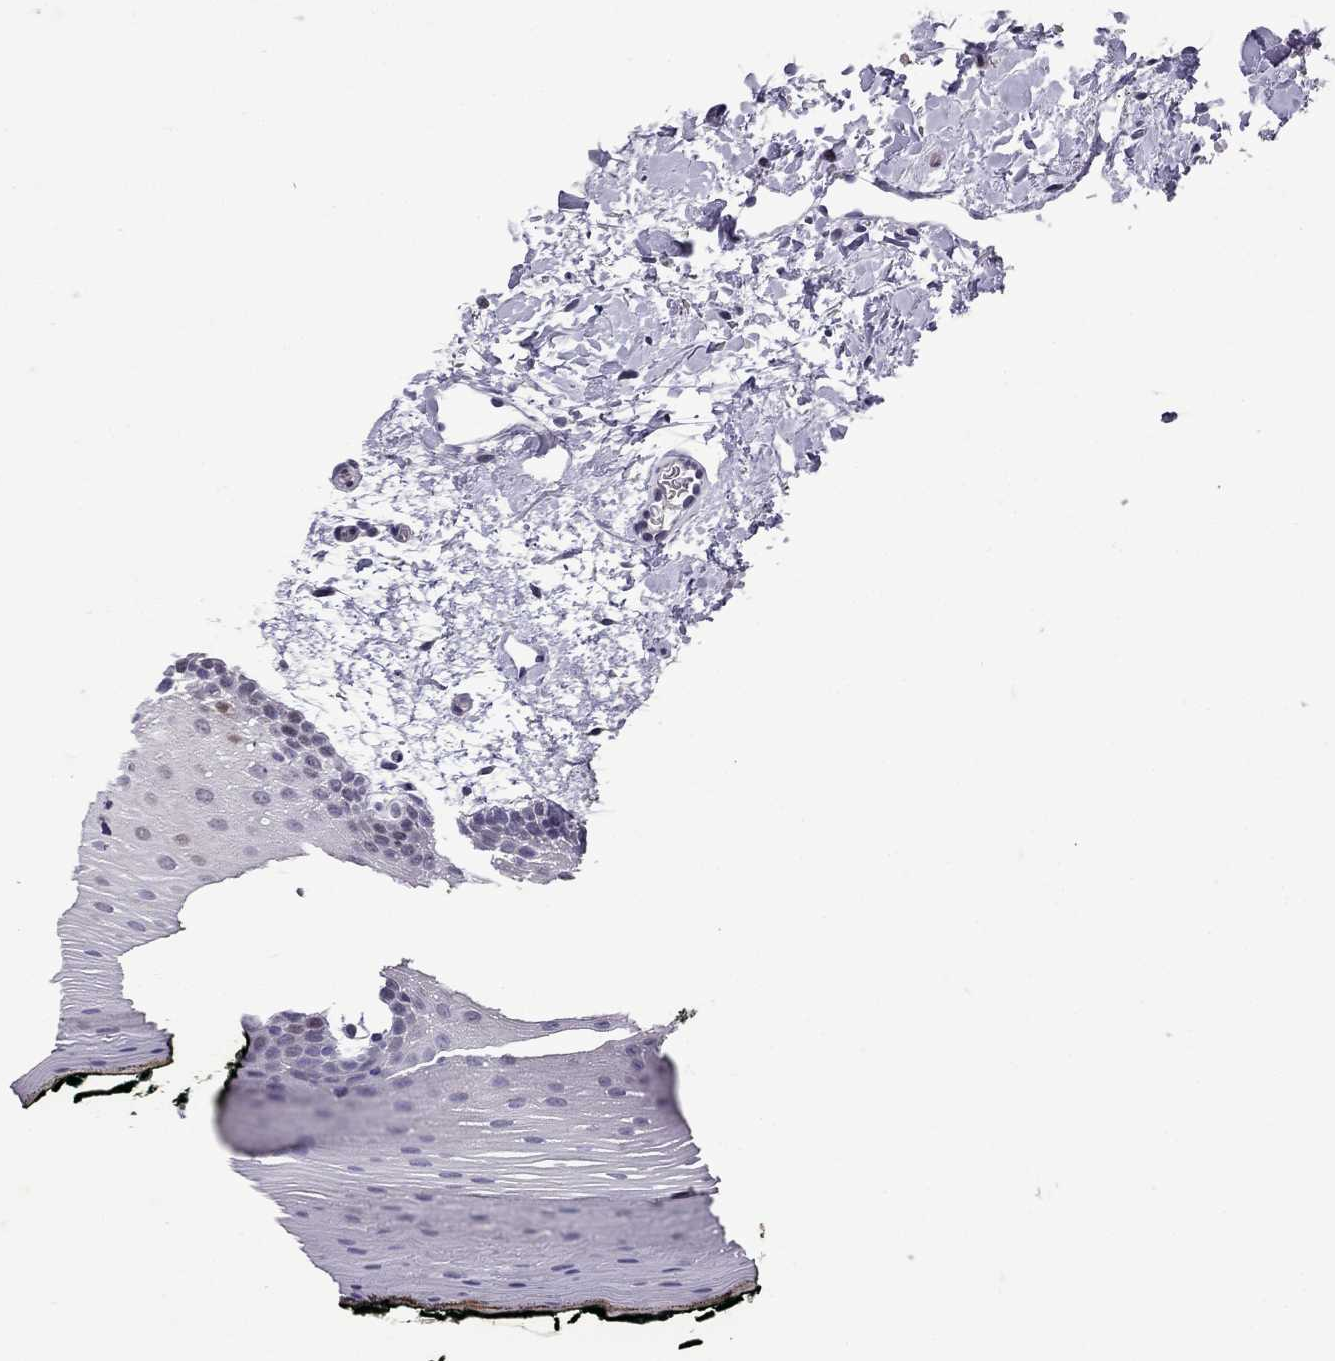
{"staining": {"intensity": "negative", "quantity": "none", "location": "none"}, "tissue": "oral mucosa", "cell_type": "Squamous epithelial cells", "image_type": "normal", "snomed": [{"axis": "morphology", "description": "Normal tissue, NOS"}, {"axis": "topography", "description": "Oral tissue"}, {"axis": "topography", "description": "Head-Neck"}], "caption": "This histopathology image is of benign oral mucosa stained with immunohistochemistry (IHC) to label a protein in brown with the nuclei are counter-stained blue. There is no positivity in squamous epithelial cells.", "gene": "TTN", "patient": {"sex": "male", "age": 65}}